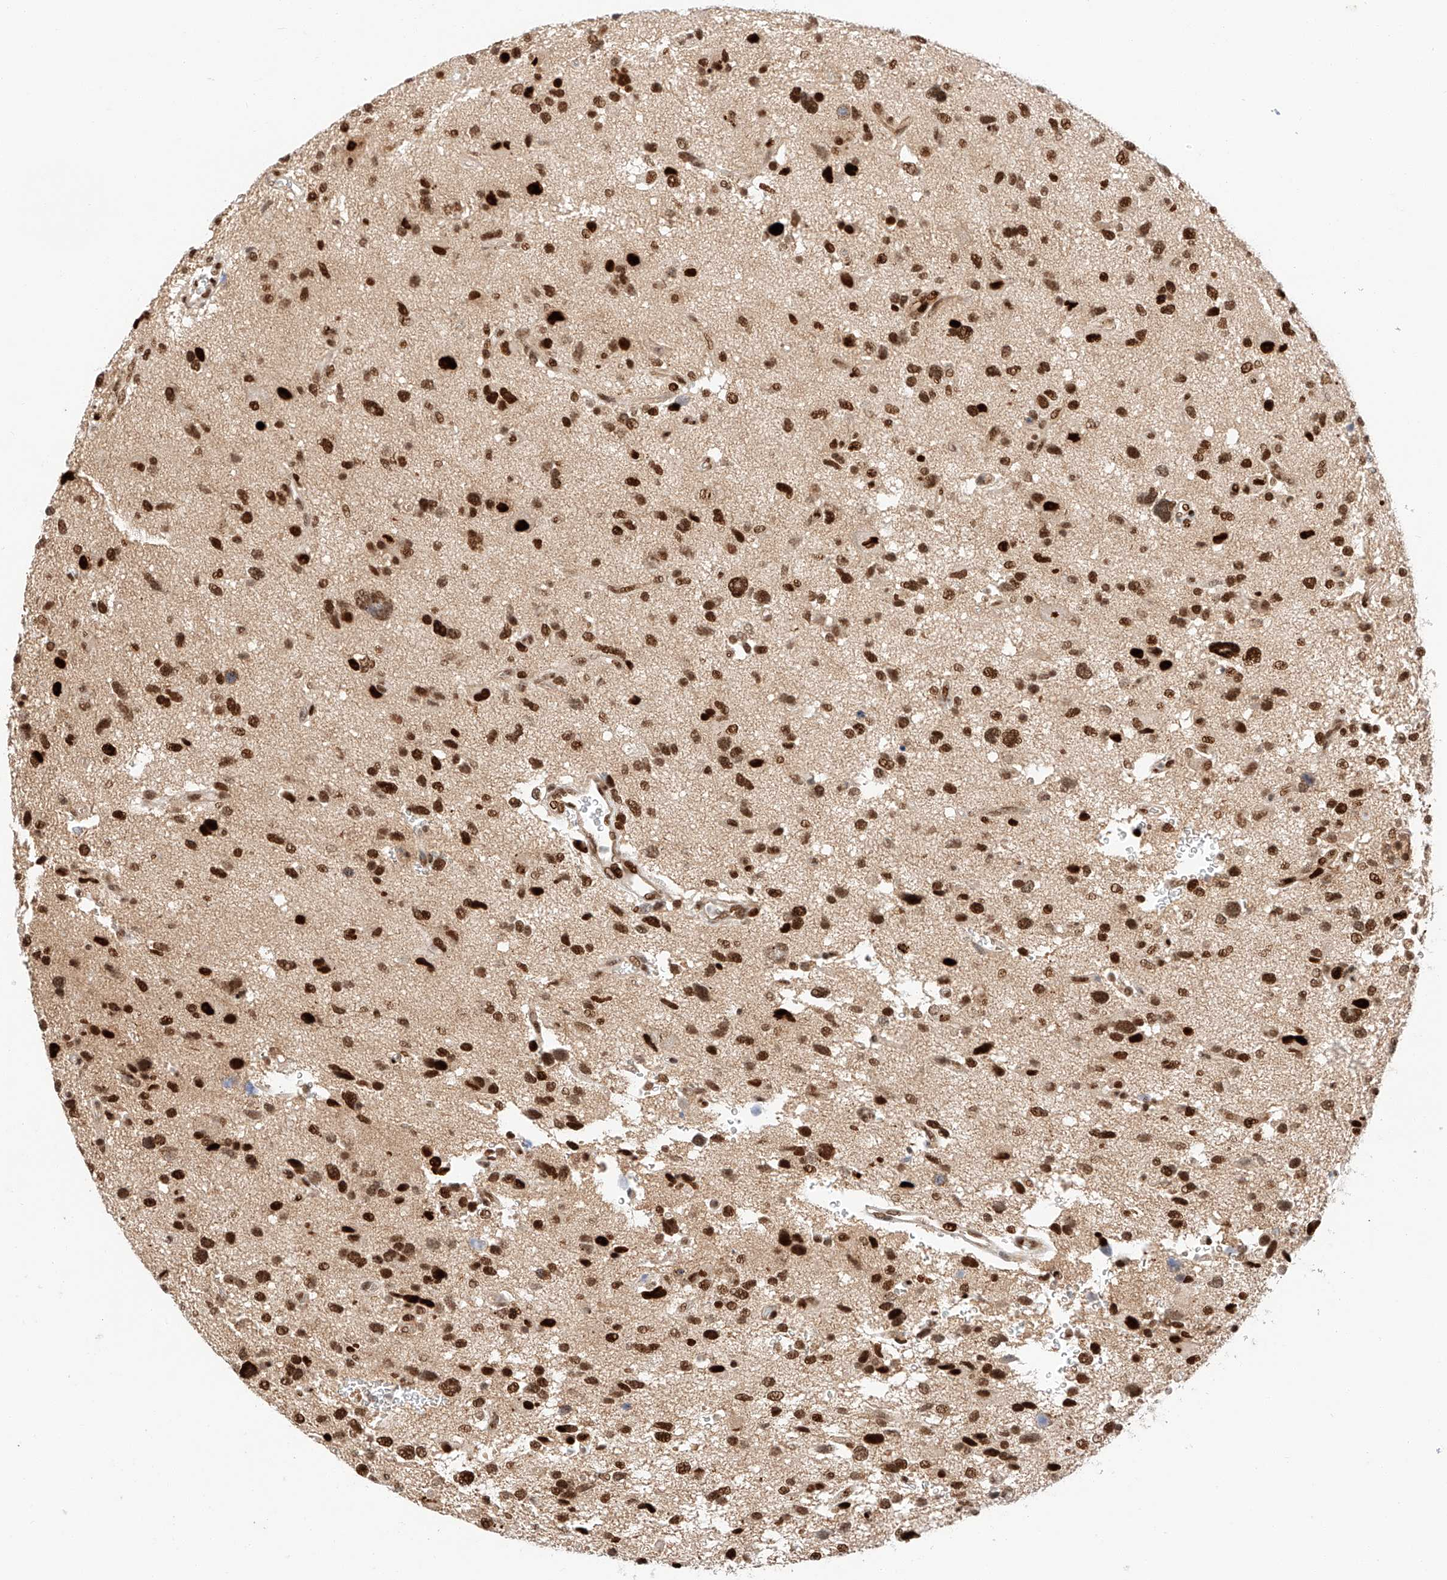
{"staining": {"intensity": "strong", "quantity": ">75%", "location": "nuclear"}, "tissue": "glioma", "cell_type": "Tumor cells", "image_type": "cancer", "snomed": [{"axis": "morphology", "description": "Glioma, malignant, High grade"}, {"axis": "topography", "description": "Brain"}], "caption": "Brown immunohistochemical staining in malignant glioma (high-grade) demonstrates strong nuclear expression in approximately >75% of tumor cells.", "gene": "HDAC9", "patient": {"sex": "male", "age": 33}}